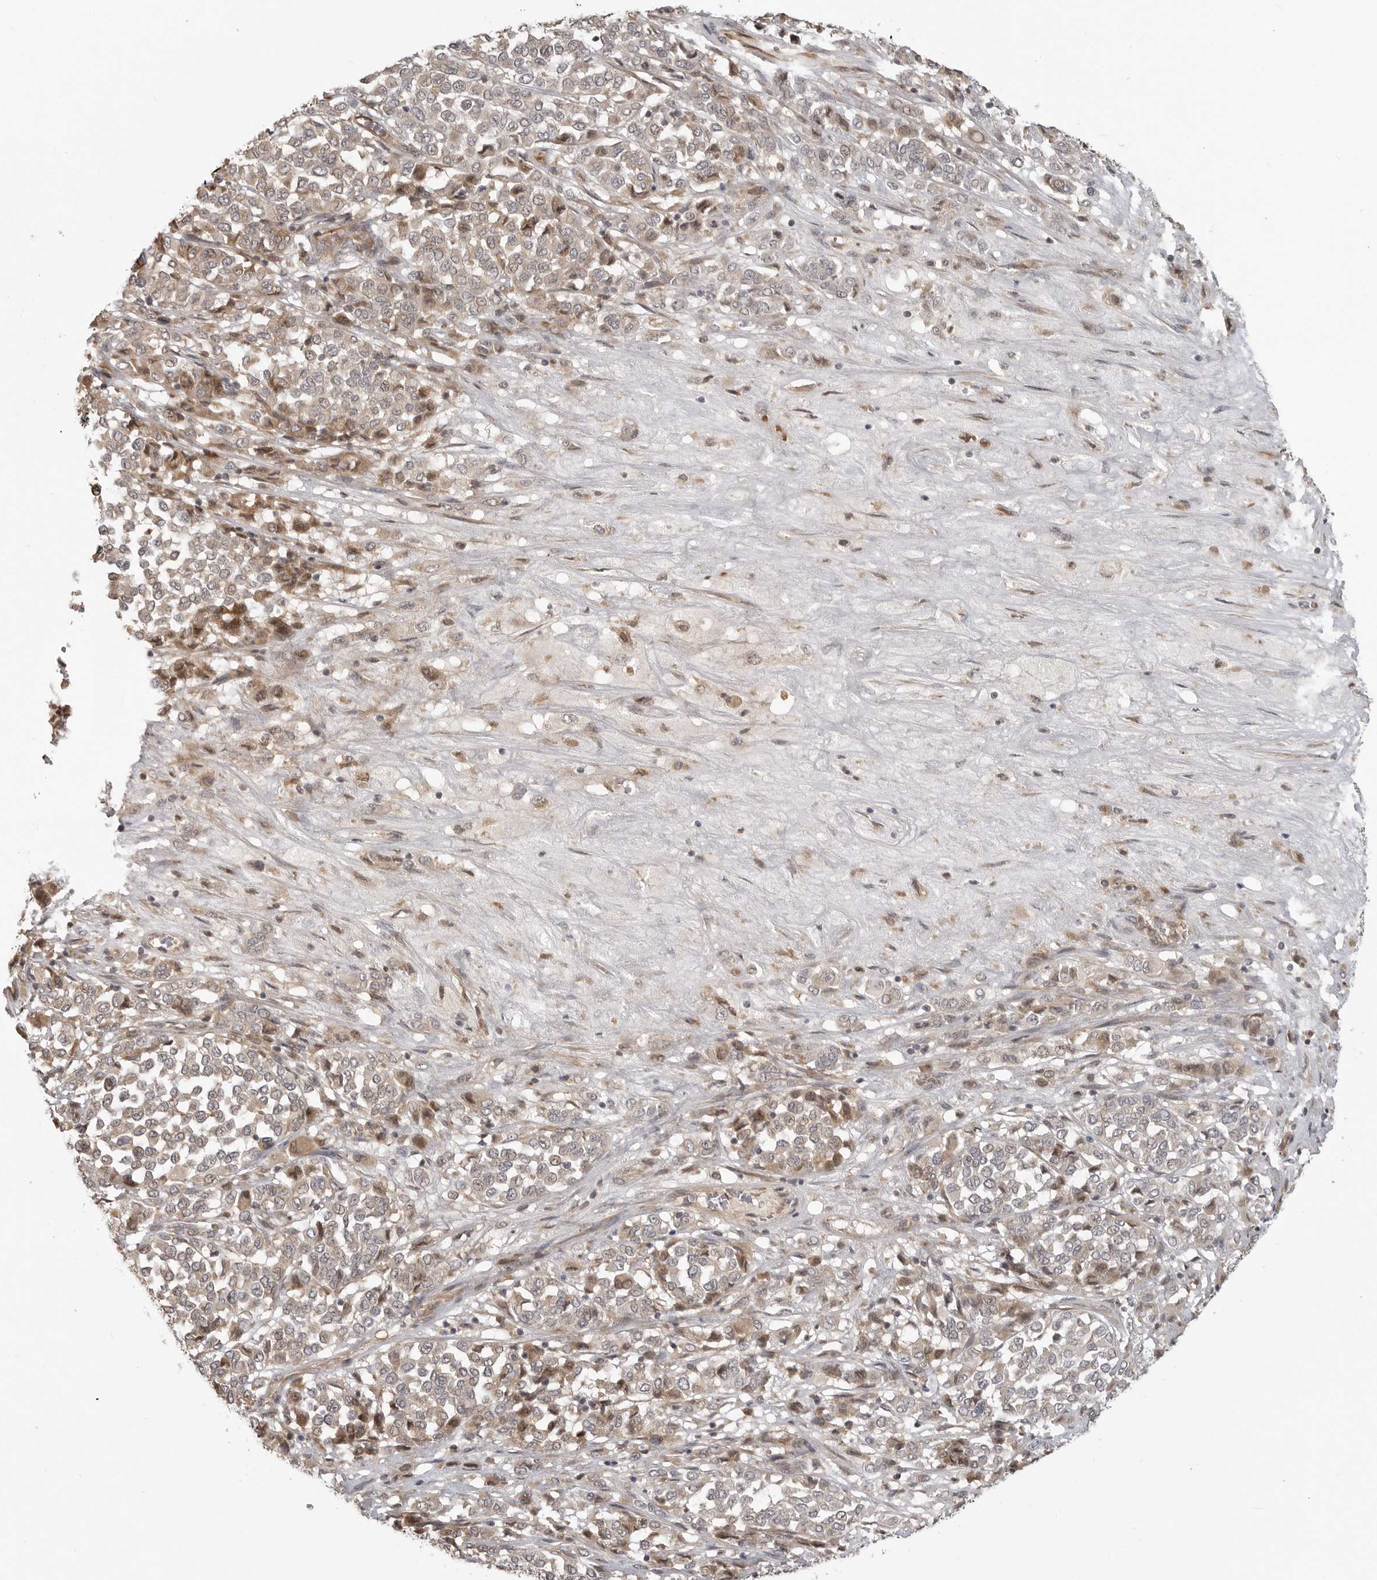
{"staining": {"intensity": "weak", "quantity": "<25%", "location": "cytoplasmic/membranous"}, "tissue": "melanoma", "cell_type": "Tumor cells", "image_type": "cancer", "snomed": [{"axis": "morphology", "description": "Malignant melanoma, Metastatic site"}, {"axis": "topography", "description": "Pancreas"}], "caption": "Protein analysis of malignant melanoma (metastatic site) exhibits no significant positivity in tumor cells.", "gene": "IDO1", "patient": {"sex": "female", "age": 30}}